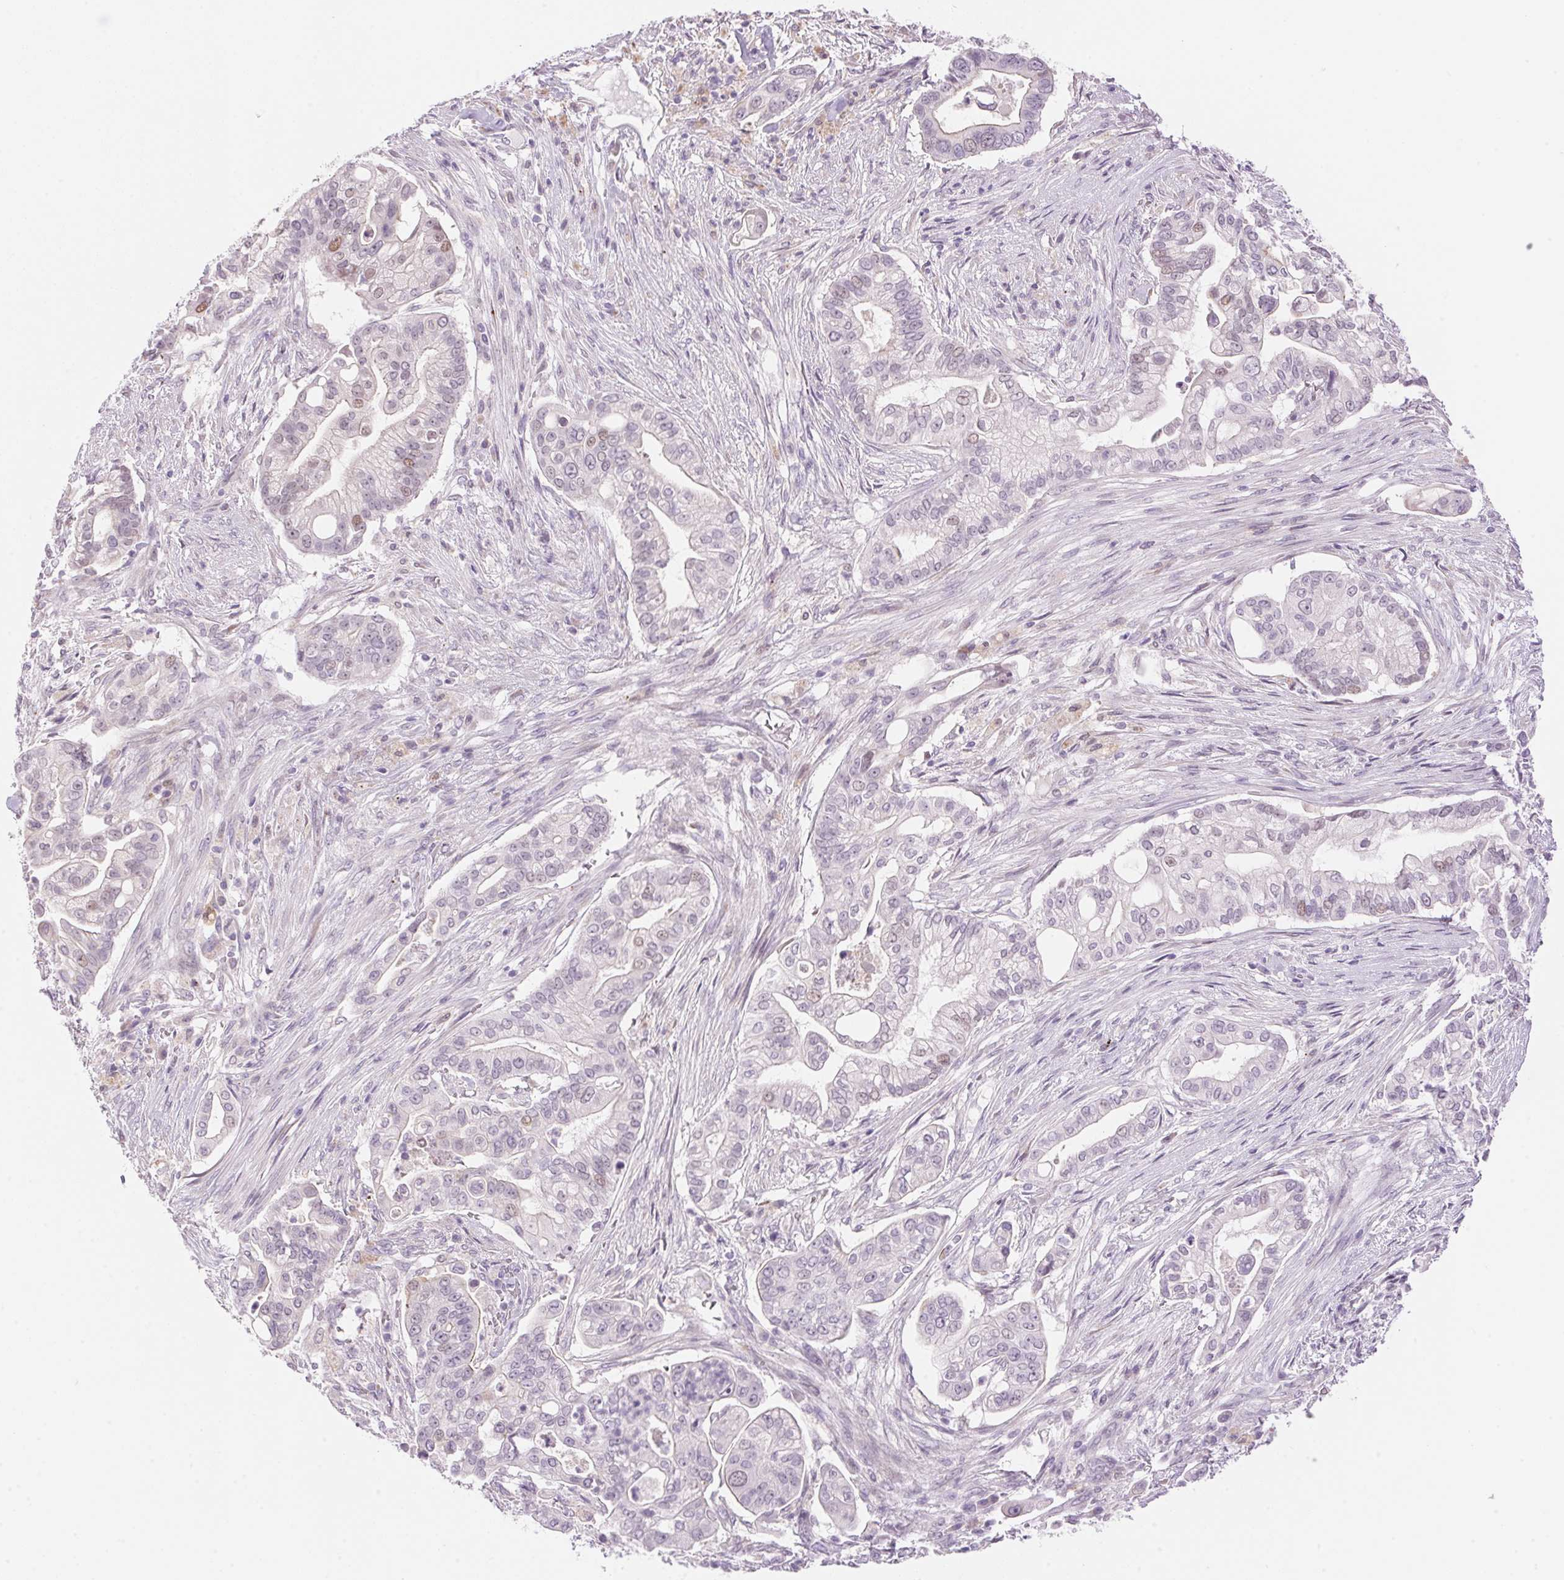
{"staining": {"intensity": "weak", "quantity": "<25%", "location": "nuclear"}, "tissue": "pancreatic cancer", "cell_type": "Tumor cells", "image_type": "cancer", "snomed": [{"axis": "morphology", "description": "Adenocarcinoma, NOS"}, {"axis": "topography", "description": "Pancreas"}], "caption": "DAB (3,3'-diaminobenzidine) immunohistochemical staining of pancreatic cancer (adenocarcinoma) exhibits no significant staining in tumor cells.", "gene": "TEKT1", "patient": {"sex": "female", "age": 69}}